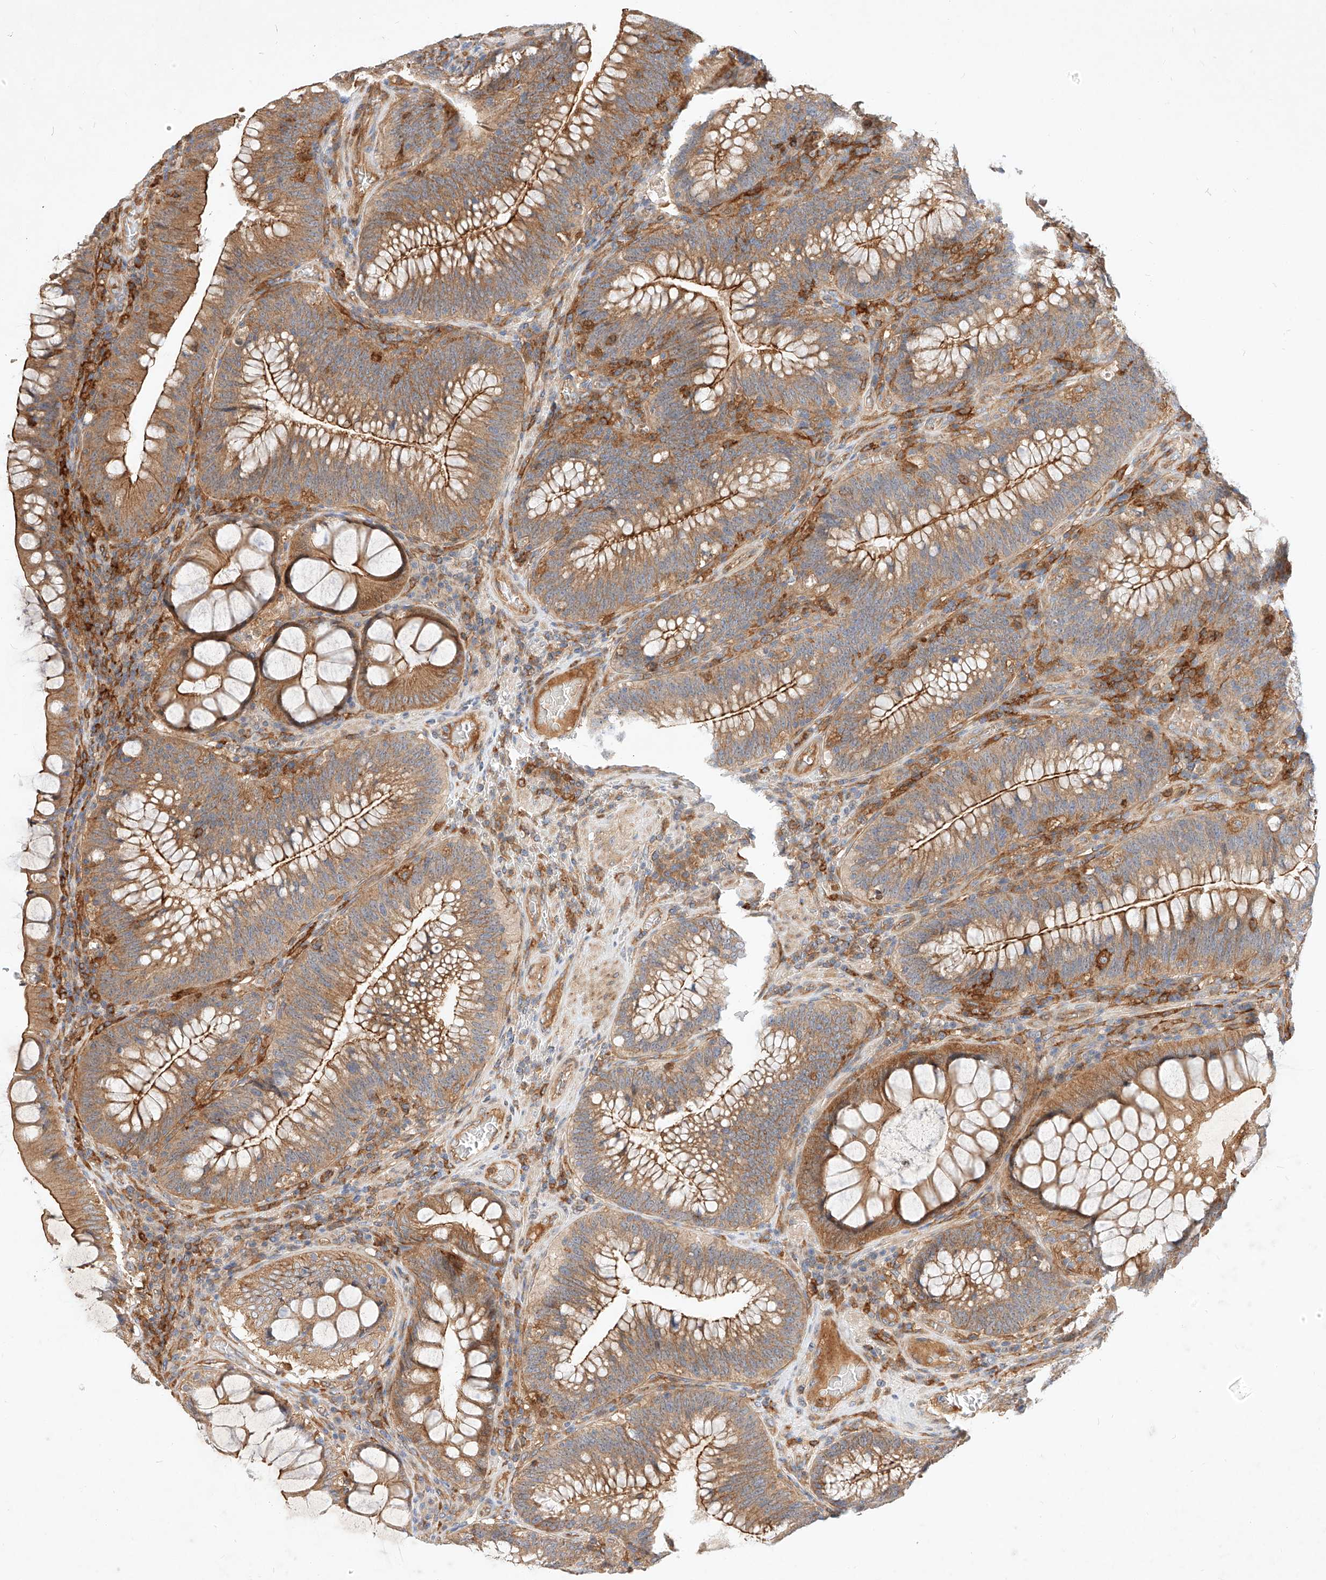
{"staining": {"intensity": "moderate", "quantity": ">75%", "location": "cytoplasmic/membranous"}, "tissue": "colorectal cancer", "cell_type": "Tumor cells", "image_type": "cancer", "snomed": [{"axis": "morphology", "description": "Normal tissue, NOS"}, {"axis": "topography", "description": "Colon"}], "caption": "Protein staining of colorectal cancer tissue exhibits moderate cytoplasmic/membranous expression in about >75% of tumor cells.", "gene": "NFAM1", "patient": {"sex": "female", "age": 82}}